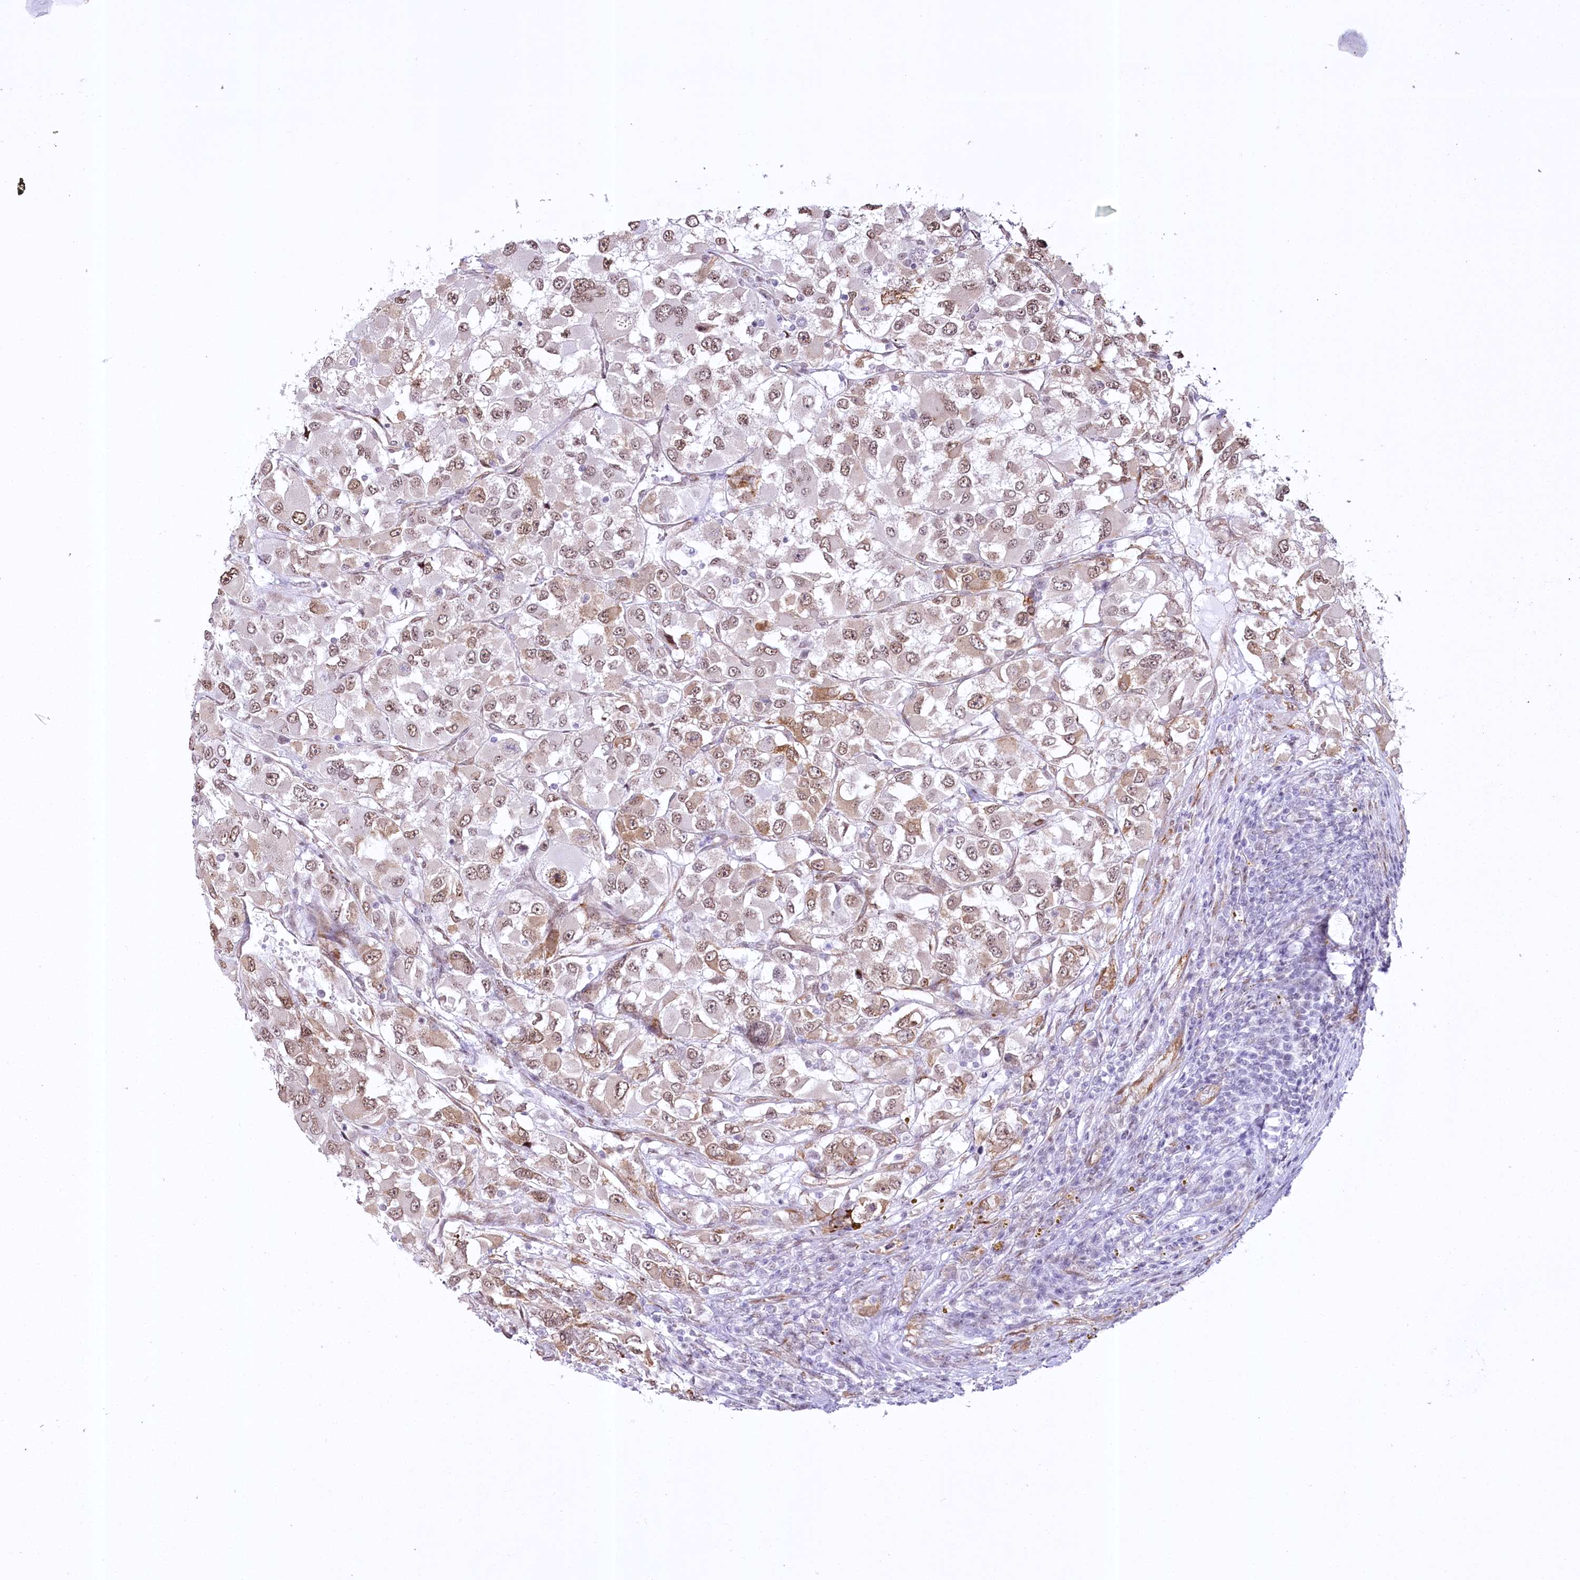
{"staining": {"intensity": "moderate", "quantity": ">75%", "location": "nuclear"}, "tissue": "renal cancer", "cell_type": "Tumor cells", "image_type": "cancer", "snomed": [{"axis": "morphology", "description": "Adenocarcinoma, NOS"}, {"axis": "topography", "description": "Kidney"}], "caption": "A high-resolution photomicrograph shows immunohistochemistry (IHC) staining of renal adenocarcinoma, which exhibits moderate nuclear expression in about >75% of tumor cells.", "gene": "YBX3", "patient": {"sex": "female", "age": 52}}